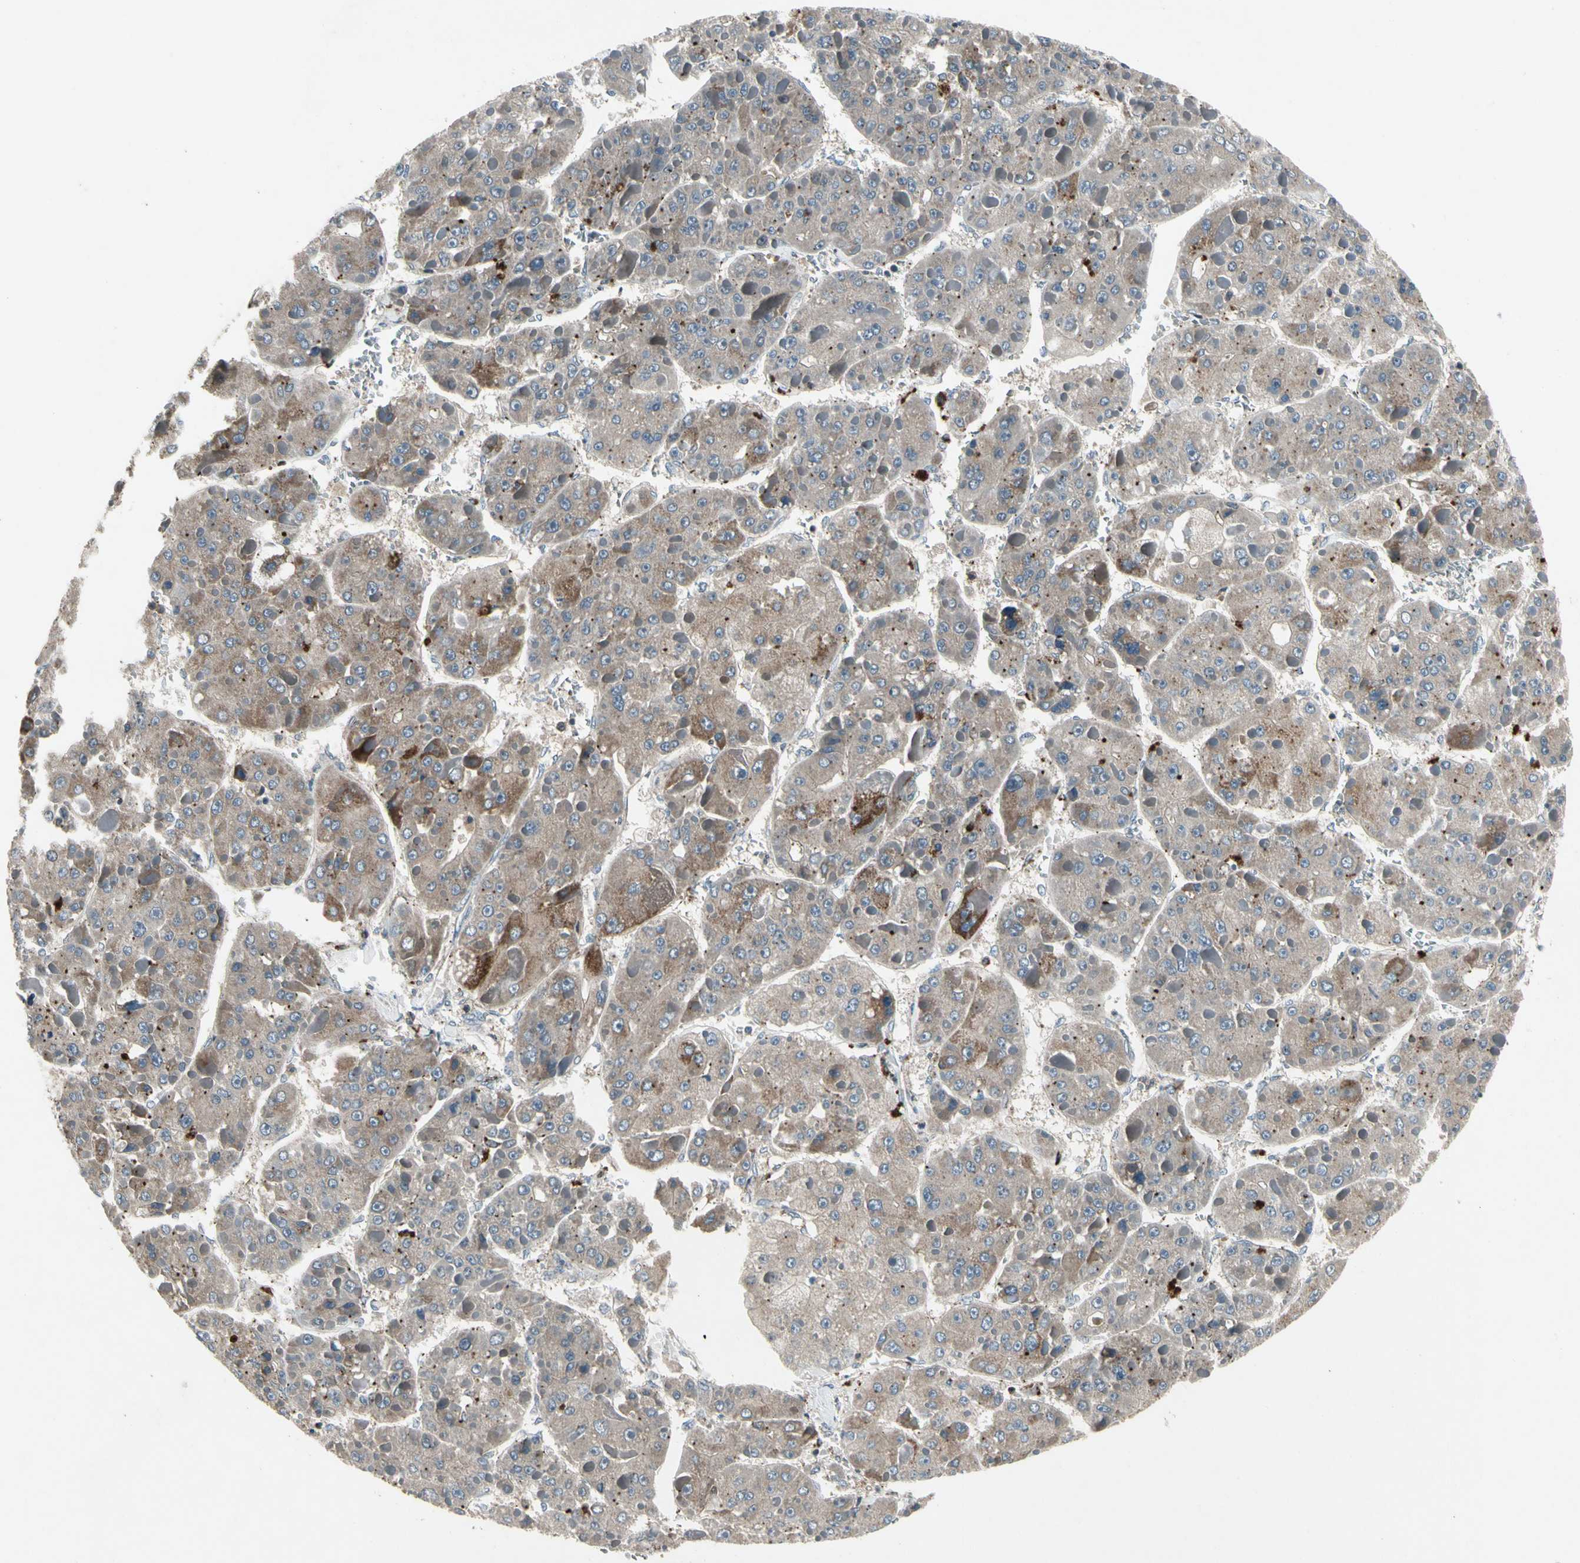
{"staining": {"intensity": "moderate", "quantity": "<25%", "location": "cytoplasmic/membranous"}, "tissue": "liver cancer", "cell_type": "Tumor cells", "image_type": "cancer", "snomed": [{"axis": "morphology", "description": "Carcinoma, Hepatocellular, NOS"}, {"axis": "topography", "description": "Liver"}], "caption": "The image demonstrates immunohistochemical staining of liver cancer (hepatocellular carcinoma). There is moderate cytoplasmic/membranous expression is identified in approximately <25% of tumor cells.", "gene": "NMI", "patient": {"sex": "female", "age": 73}}